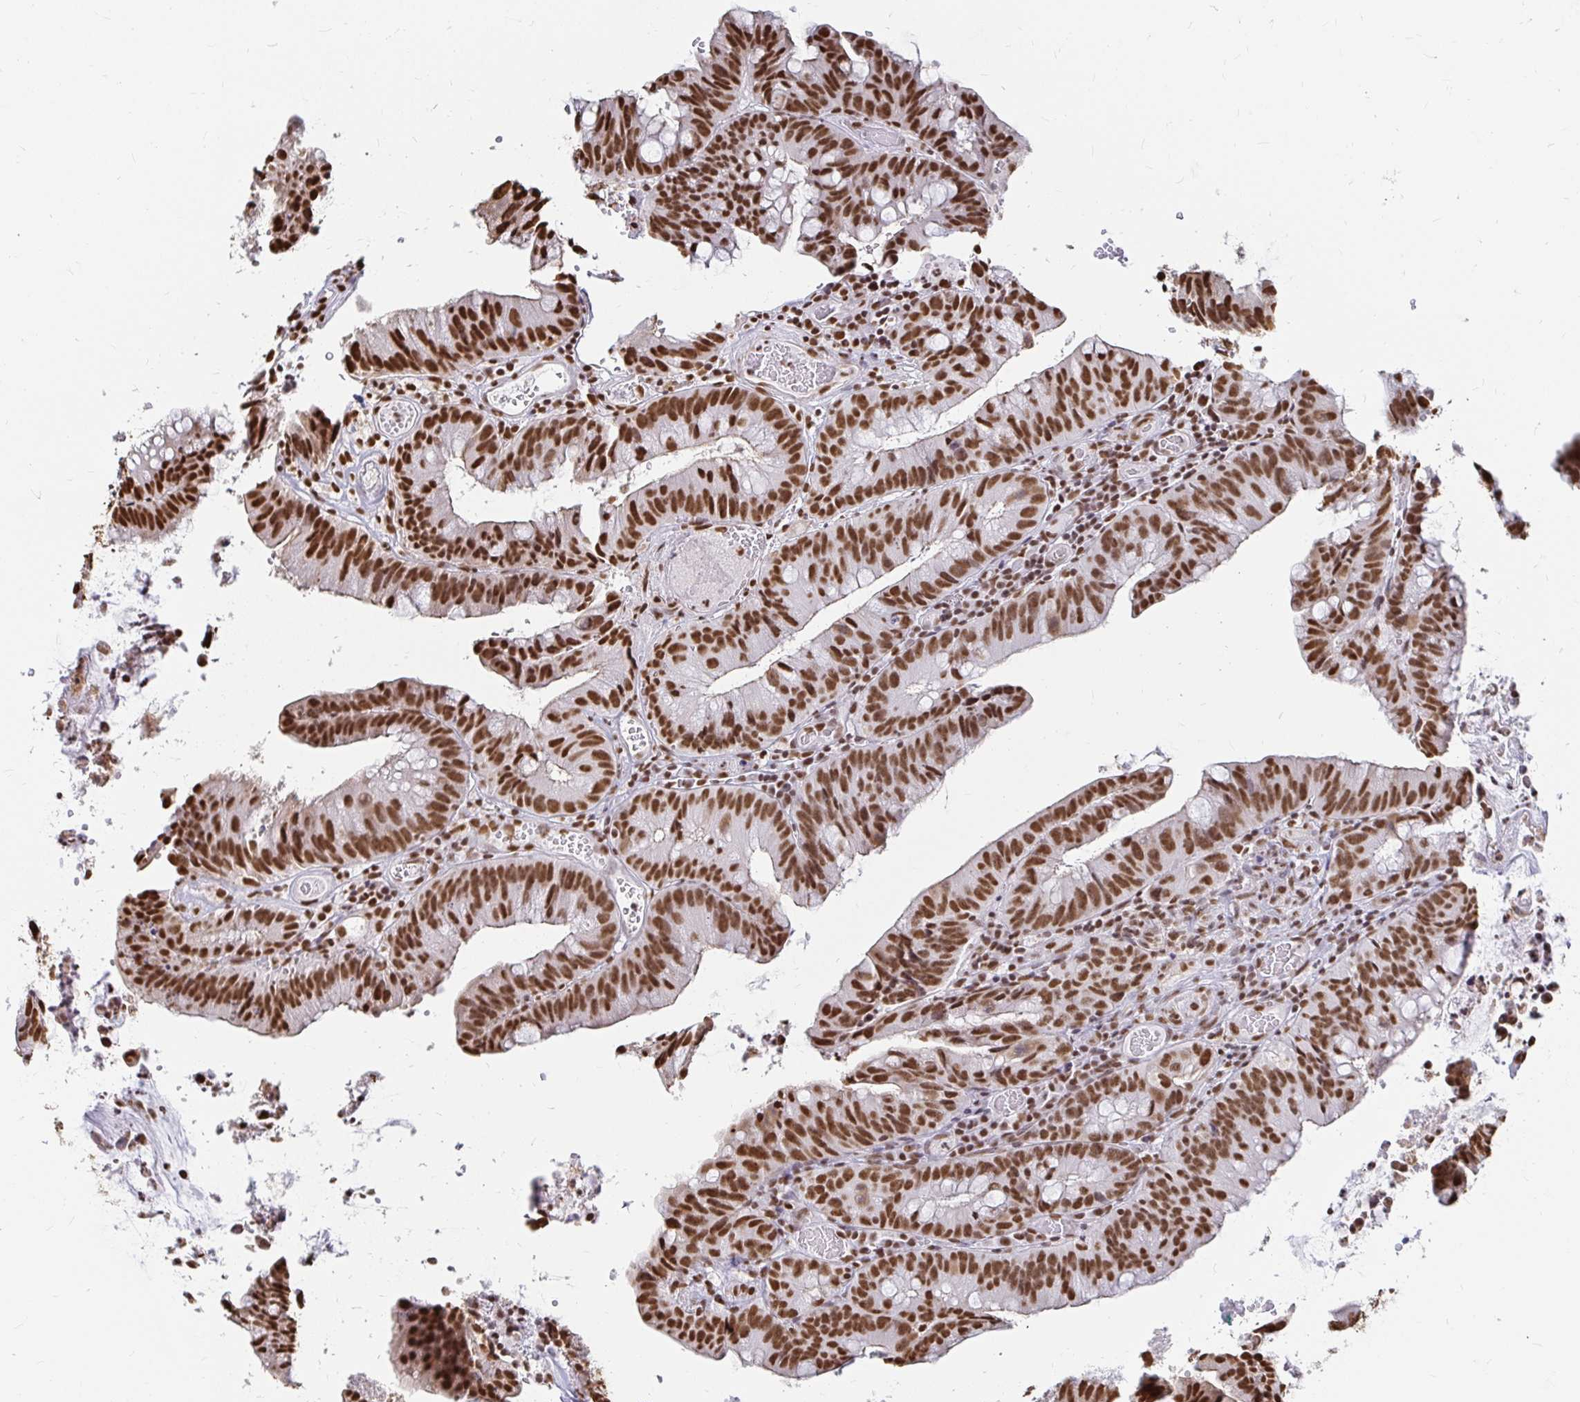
{"staining": {"intensity": "strong", "quantity": ">75%", "location": "nuclear"}, "tissue": "colorectal cancer", "cell_type": "Tumor cells", "image_type": "cancer", "snomed": [{"axis": "morphology", "description": "Adenocarcinoma, NOS"}, {"axis": "topography", "description": "Colon"}], "caption": "Human colorectal cancer (adenocarcinoma) stained with a brown dye exhibits strong nuclear positive staining in approximately >75% of tumor cells.", "gene": "HNRNPU", "patient": {"sex": "male", "age": 62}}